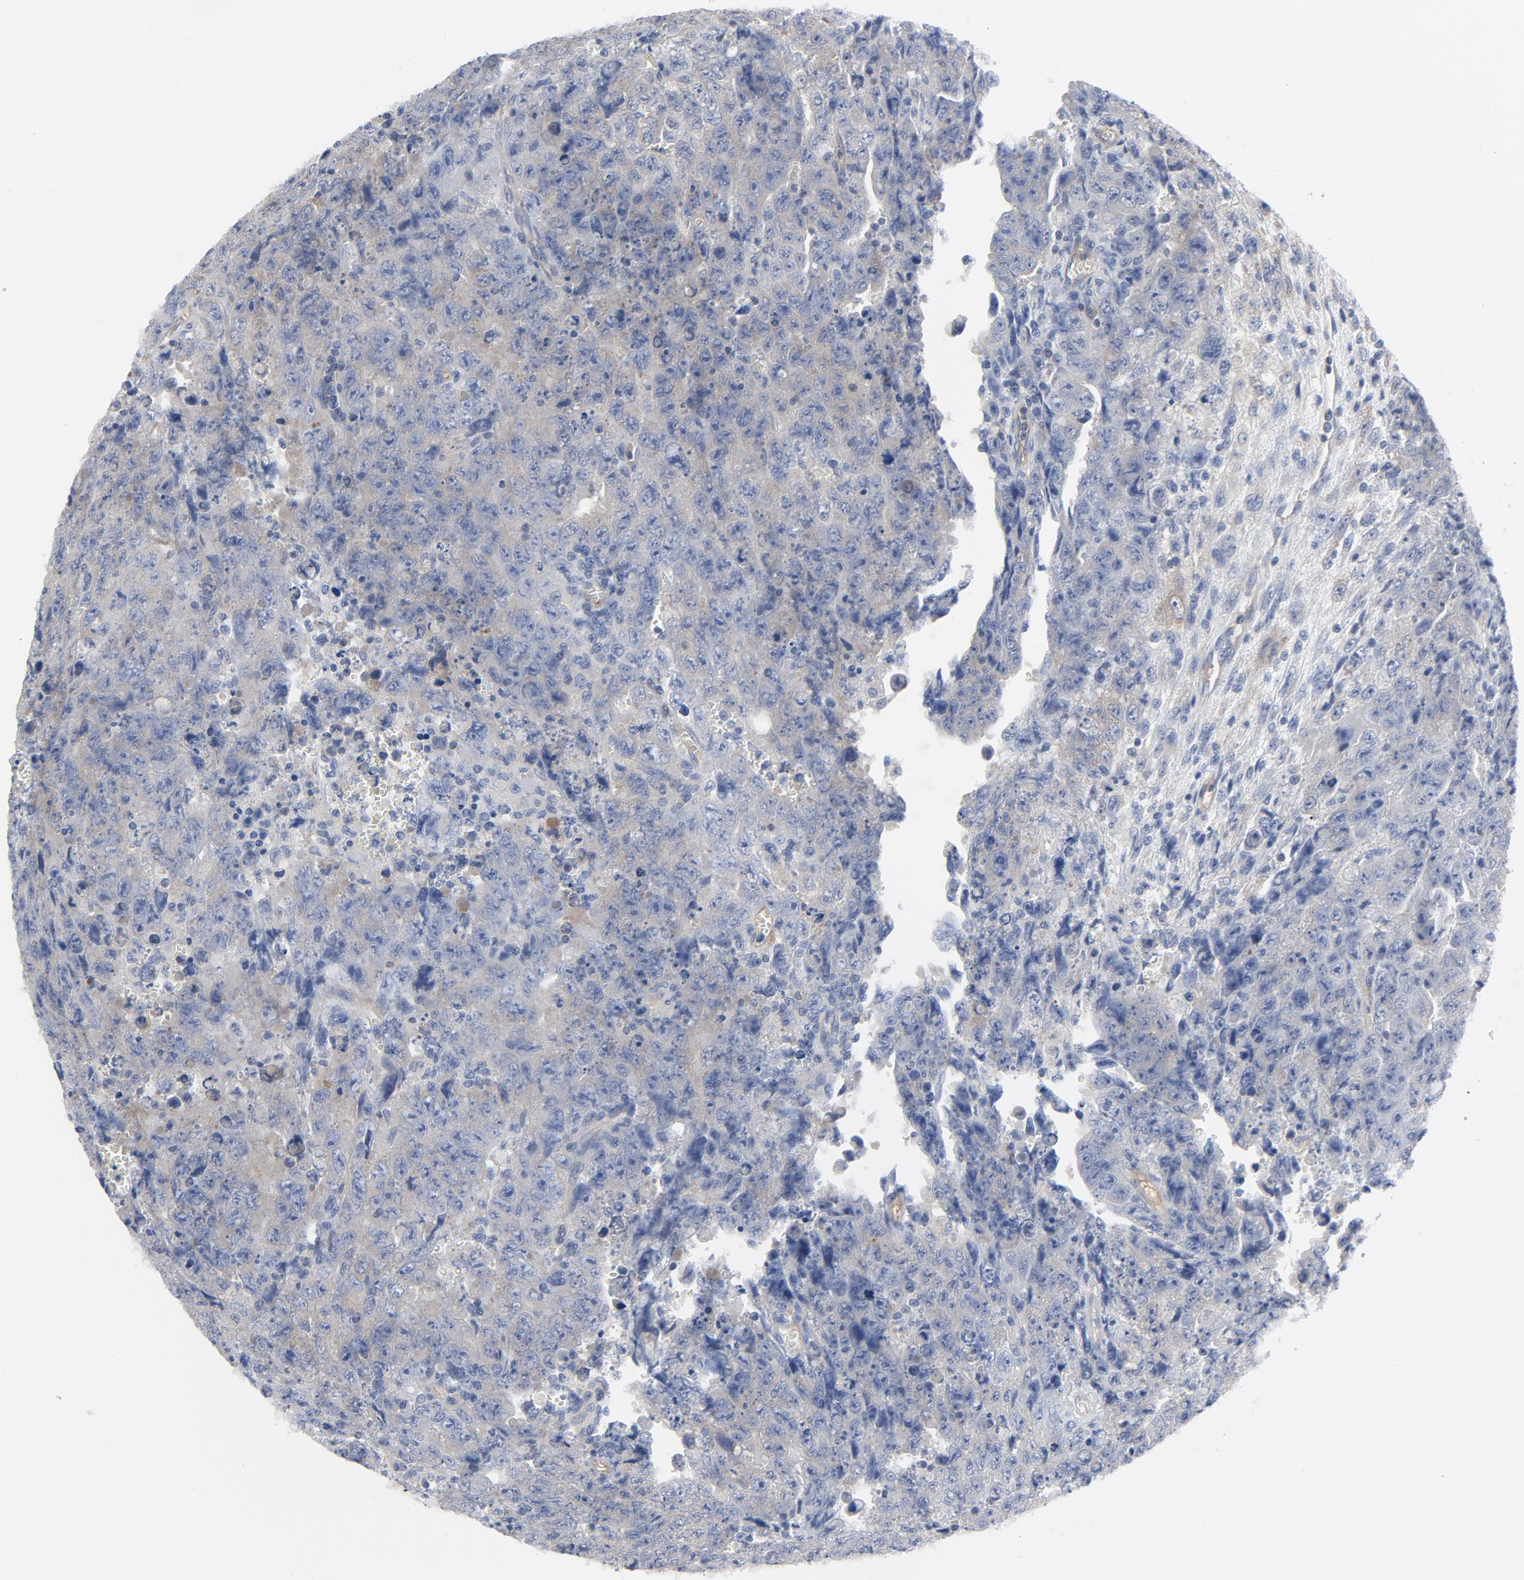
{"staining": {"intensity": "moderate", "quantity": "25%-75%", "location": "cytoplasmic/membranous"}, "tissue": "testis cancer", "cell_type": "Tumor cells", "image_type": "cancer", "snomed": [{"axis": "morphology", "description": "Carcinoma, Embryonal, NOS"}, {"axis": "topography", "description": "Testis"}], "caption": "Embryonal carcinoma (testis) stained for a protein (brown) displays moderate cytoplasmic/membranous positive positivity in approximately 25%-75% of tumor cells.", "gene": "DYNLT3", "patient": {"sex": "male", "age": 28}}